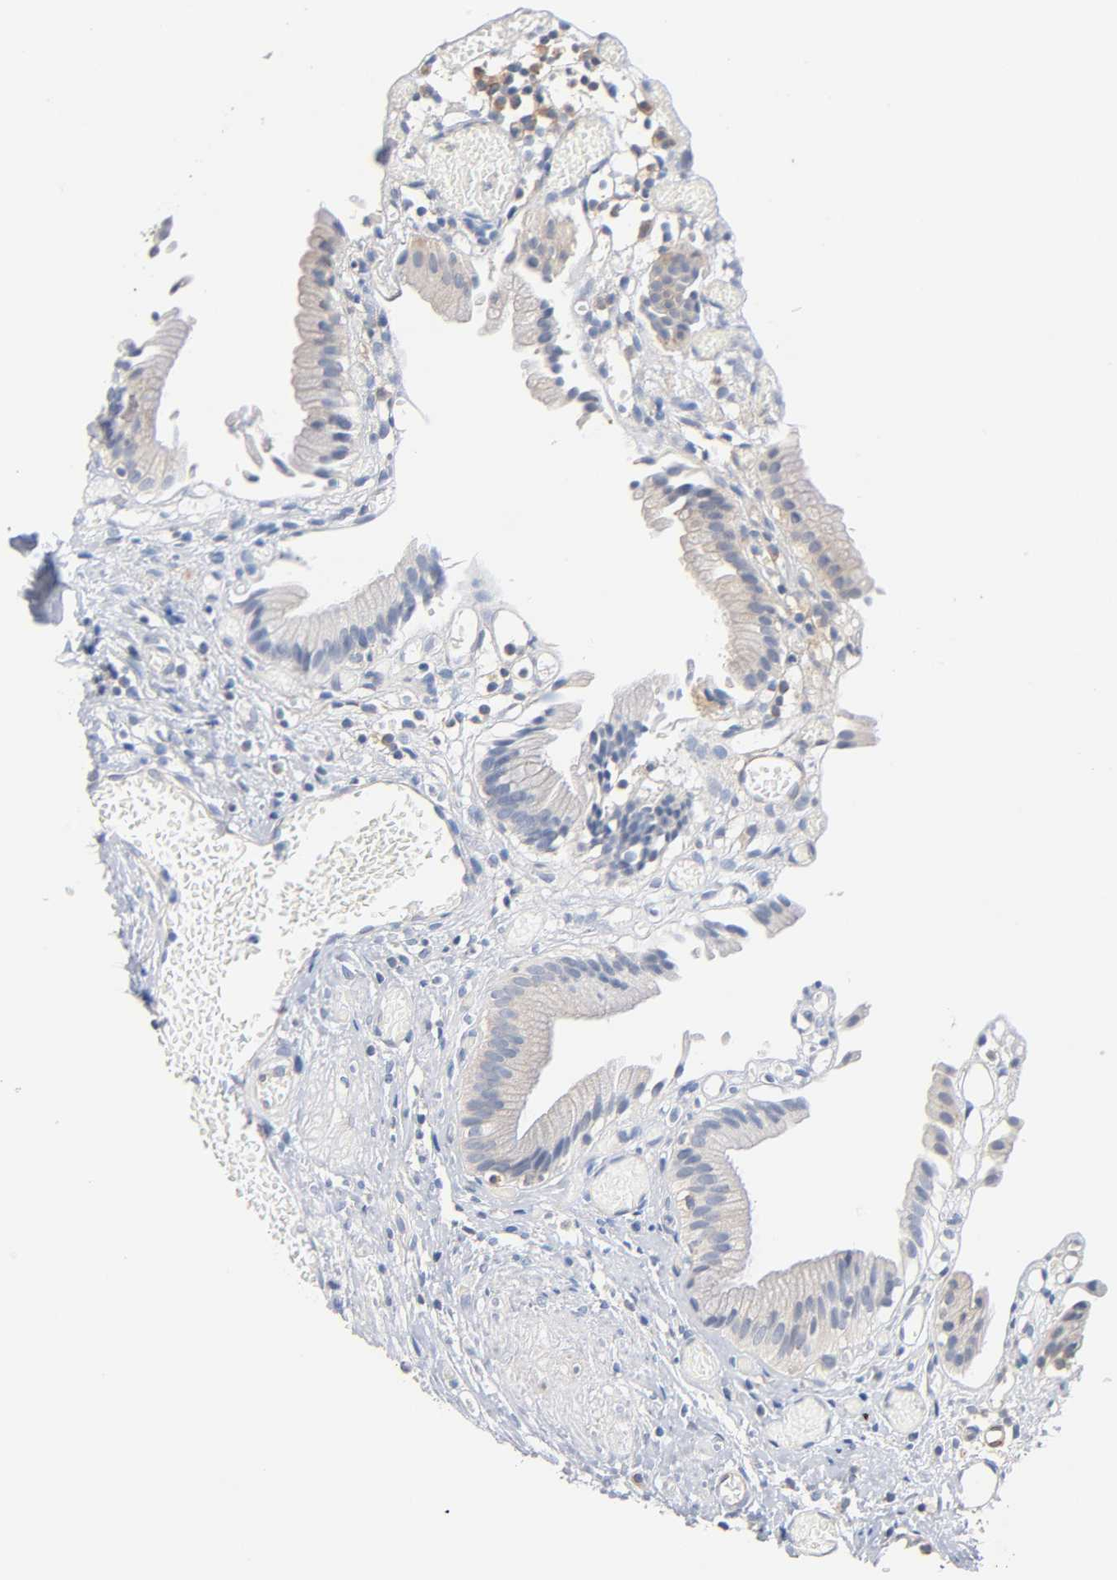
{"staining": {"intensity": "weak", "quantity": ">75%", "location": "cytoplasmic/membranous"}, "tissue": "gallbladder", "cell_type": "Glandular cells", "image_type": "normal", "snomed": [{"axis": "morphology", "description": "Normal tissue, NOS"}, {"axis": "topography", "description": "Gallbladder"}], "caption": "A photomicrograph showing weak cytoplasmic/membranous expression in approximately >75% of glandular cells in unremarkable gallbladder, as visualized by brown immunohistochemical staining.", "gene": "MALT1", "patient": {"sex": "male", "age": 65}}